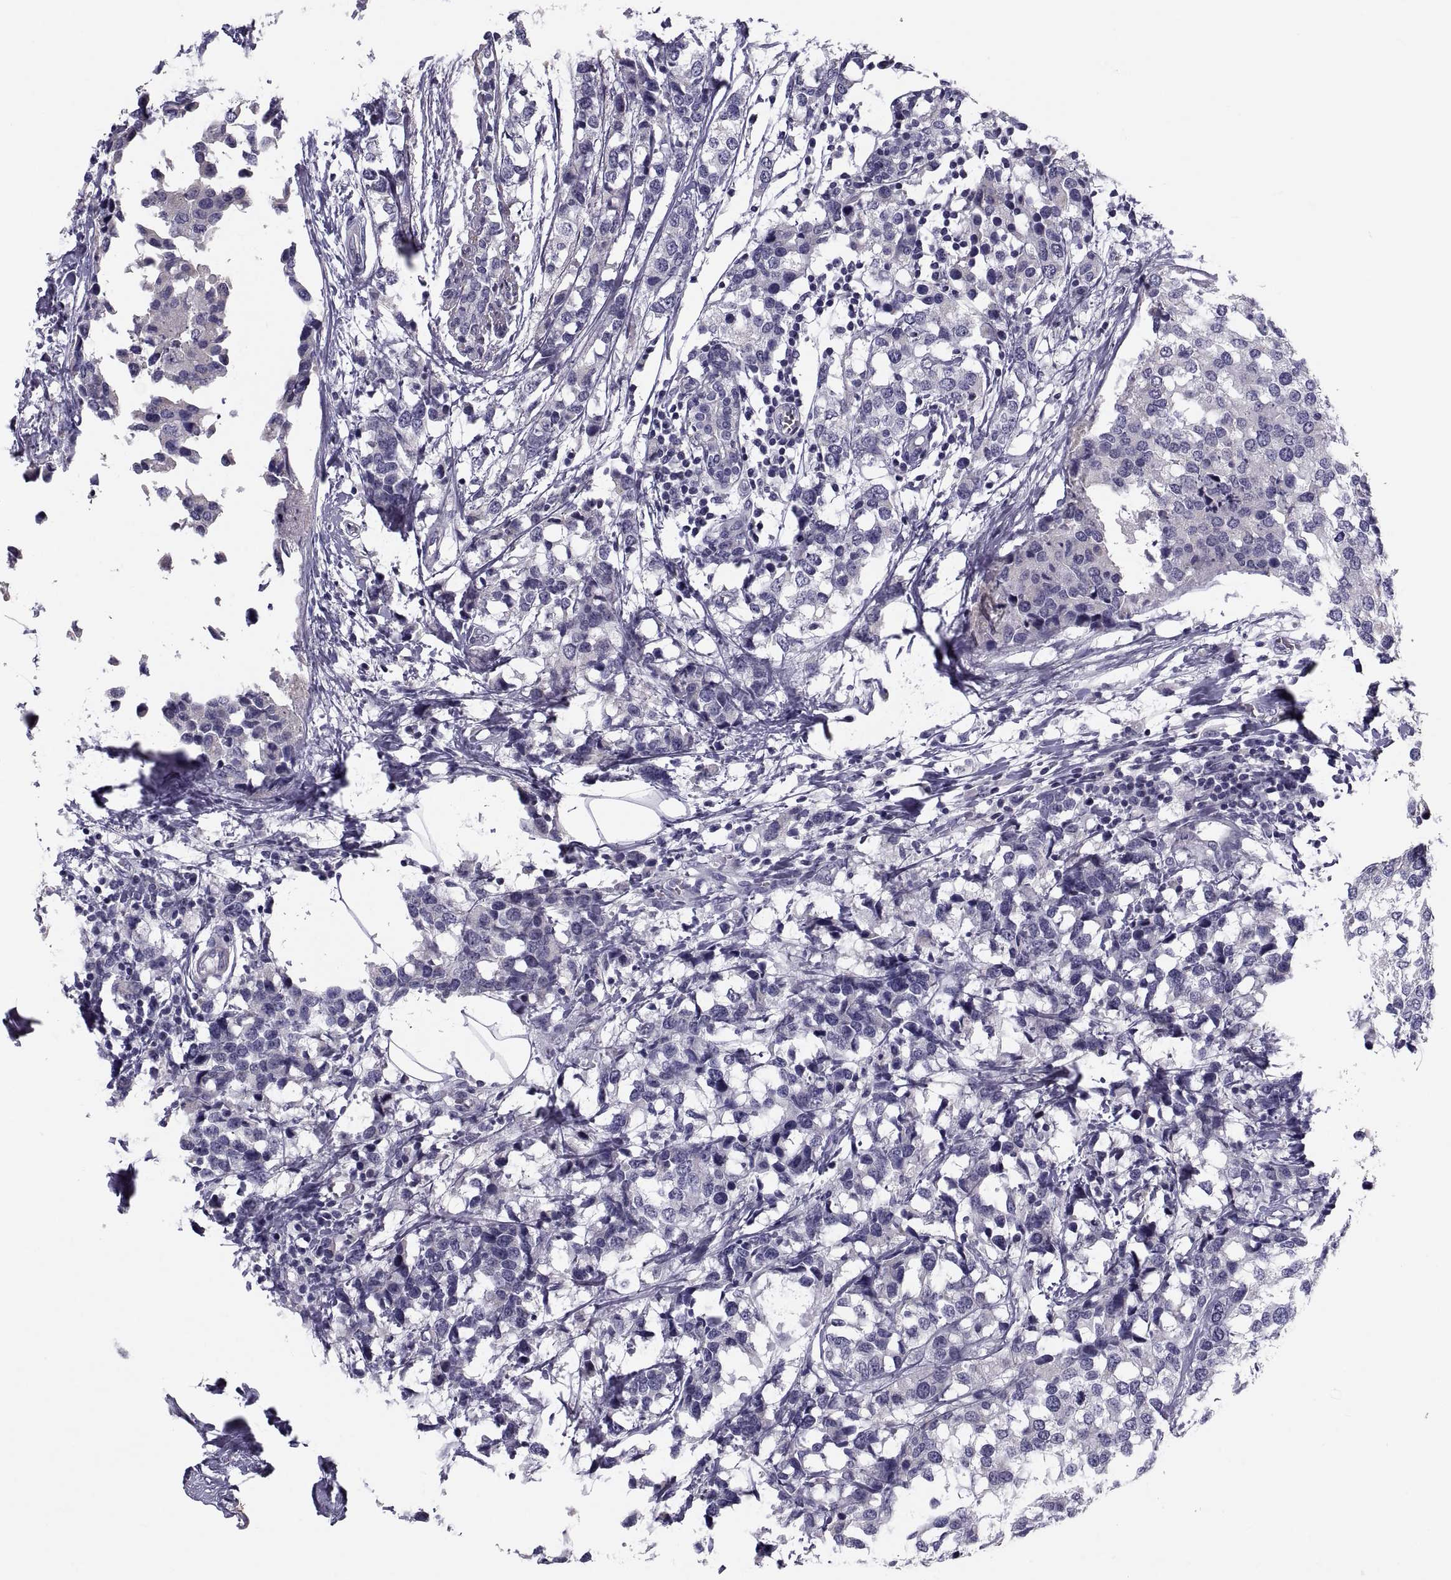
{"staining": {"intensity": "negative", "quantity": "none", "location": "none"}, "tissue": "breast cancer", "cell_type": "Tumor cells", "image_type": "cancer", "snomed": [{"axis": "morphology", "description": "Lobular carcinoma"}, {"axis": "topography", "description": "Breast"}], "caption": "Breast lobular carcinoma stained for a protein using immunohistochemistry (IHC) exhibits no positivity tumor cells.", "gene": "PDZRN4", "patient": {"sex": "female", "age": 59}}